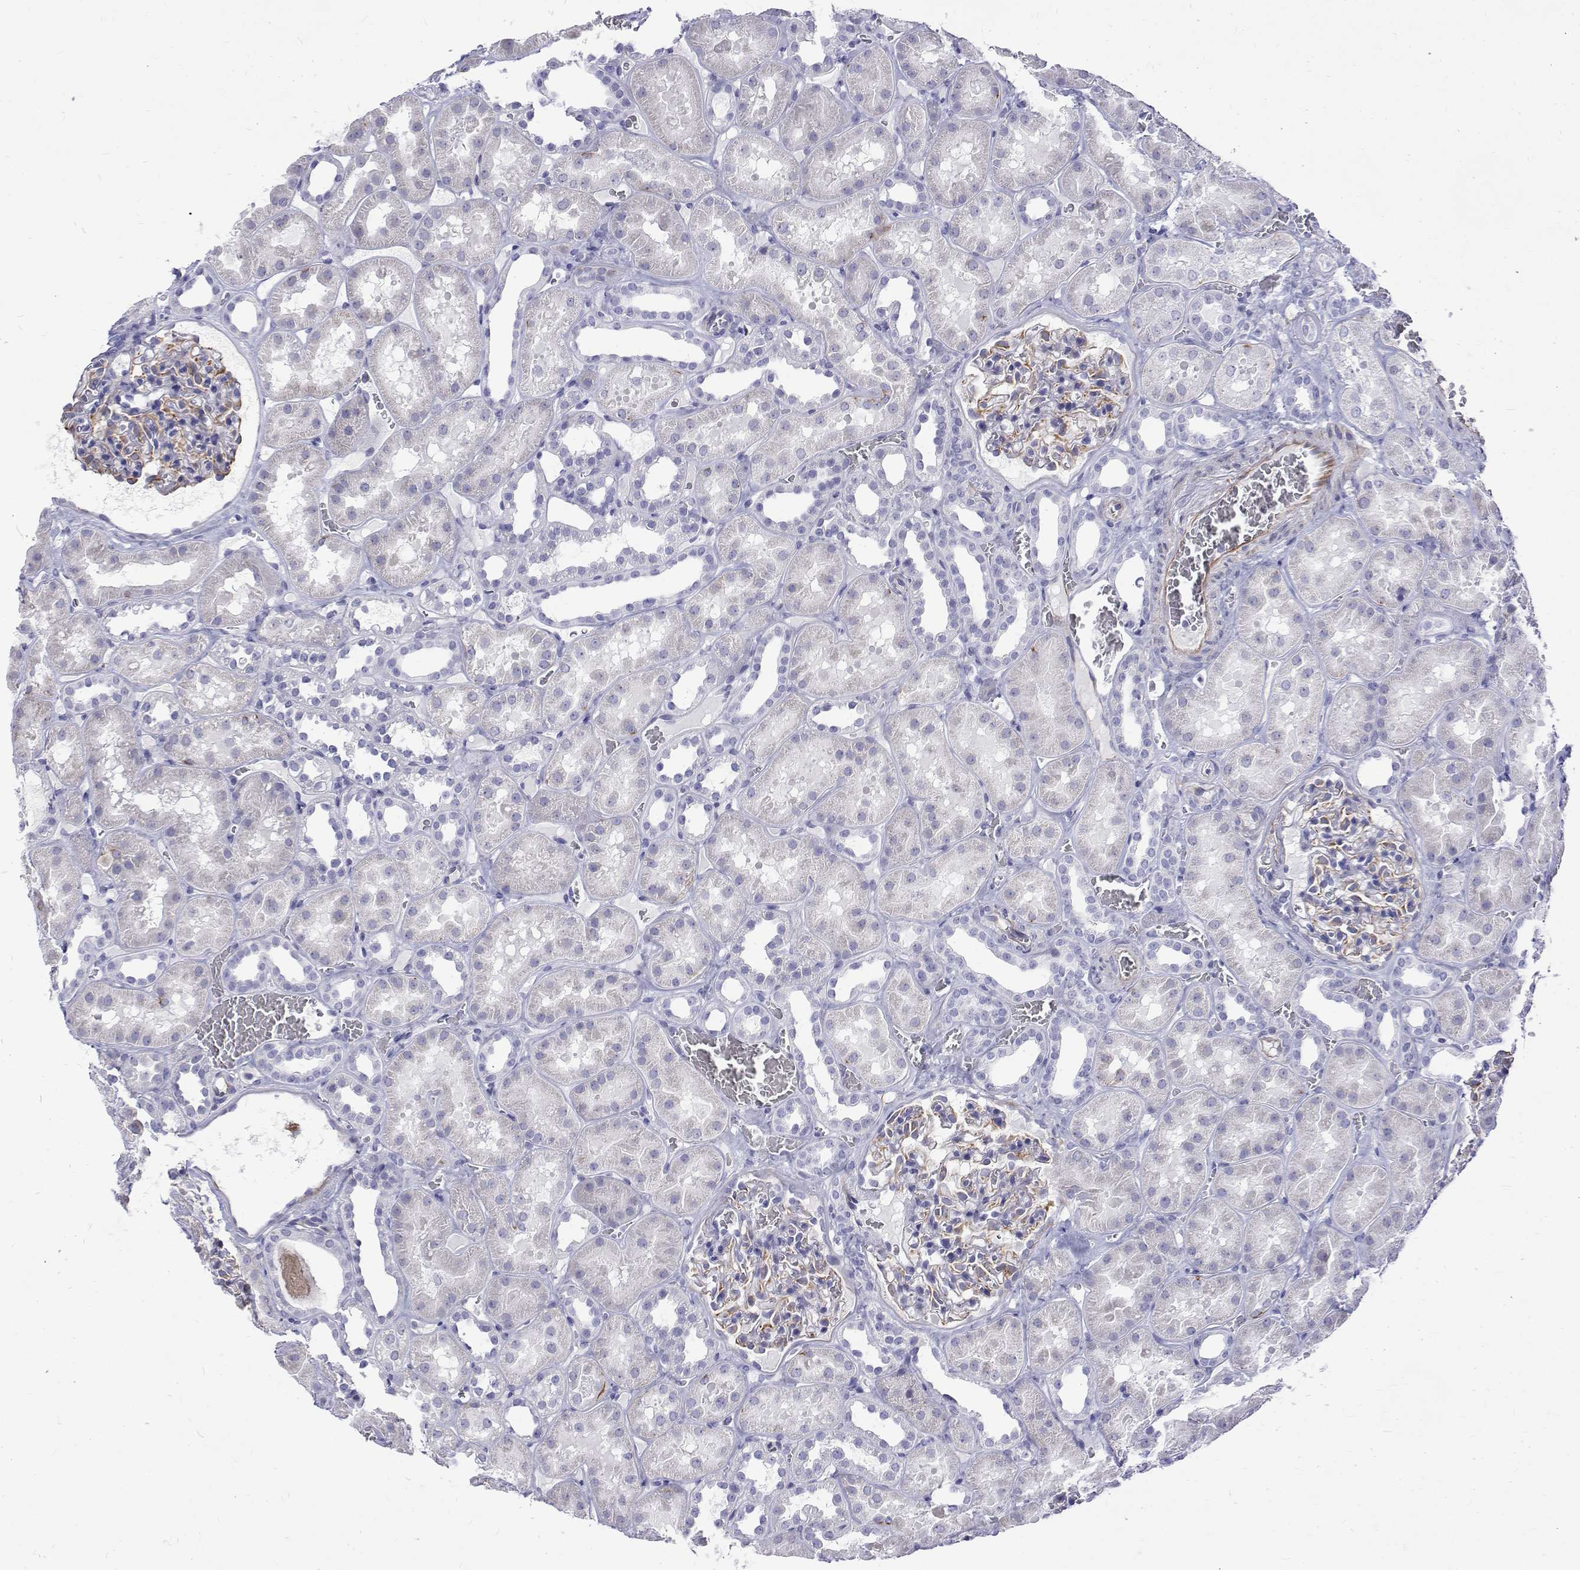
{"staining": {"intensity": "weak", "quantity": "25%-75%", "location": "cytoplasmic/membranous"}, "tissue": "kidney", "cell_type": "Cells in glomeruli", "image_type": "normal", "snomed": [{"axis": "morphology", "description": "Normal tissue, NOS"}, {"axis": "topography", "description": "Kidney"}], "caption": "Immunohistochemistry (IHC) histopathology image of normal kidney: kidney stained using immunohistochemistry (IHC) exhibits low levels of weak protein expression localized specifically in the cytoplasmic/membranous of cells in glomeruli, appearing as a cytoplasmic/membranous brown color.", "gene": "OPRPN", "patient": {"sex": "female", "age": 41}}